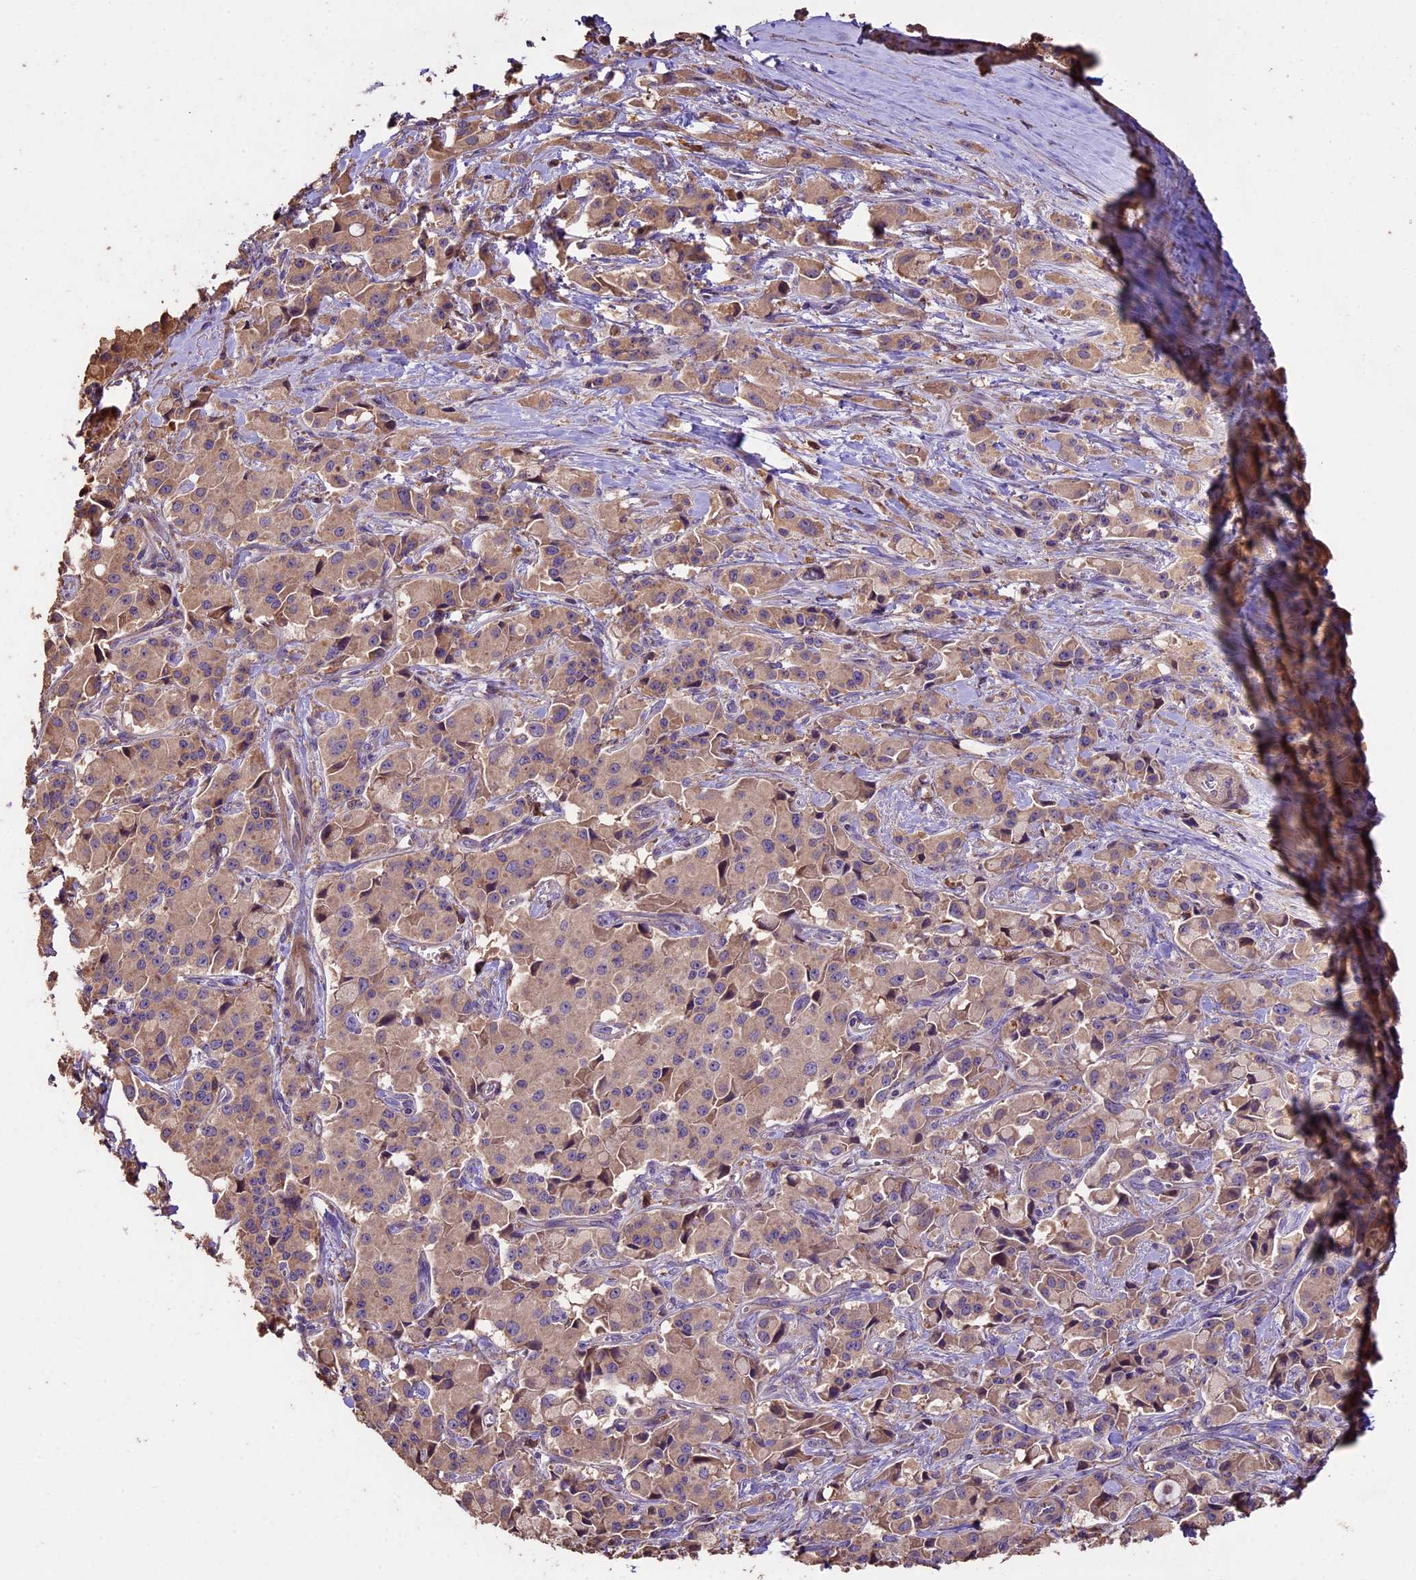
{"staining": {"intensity": "weak", "quantity": ">75%", "location": "cytoplasmic/membranous"}, "tissue": "pancreatic cancer", "cell_type": "Tumor cells", "image_type": "cancer", "snomed": [{"axis": "morphology", "description": "Adenocarcinoma, NOS"}, {"axis": "topography", "description": "Pancreas"}], "caption": "Weak cytoplasmic/membranous positivity for a protein is appreciated in about >75% of tumor cells of adenocarcinoma (pancreatic) using immunohistochemistry.", "gene": "CRLF1", "patient": {"sex": "male", "age": 65}}